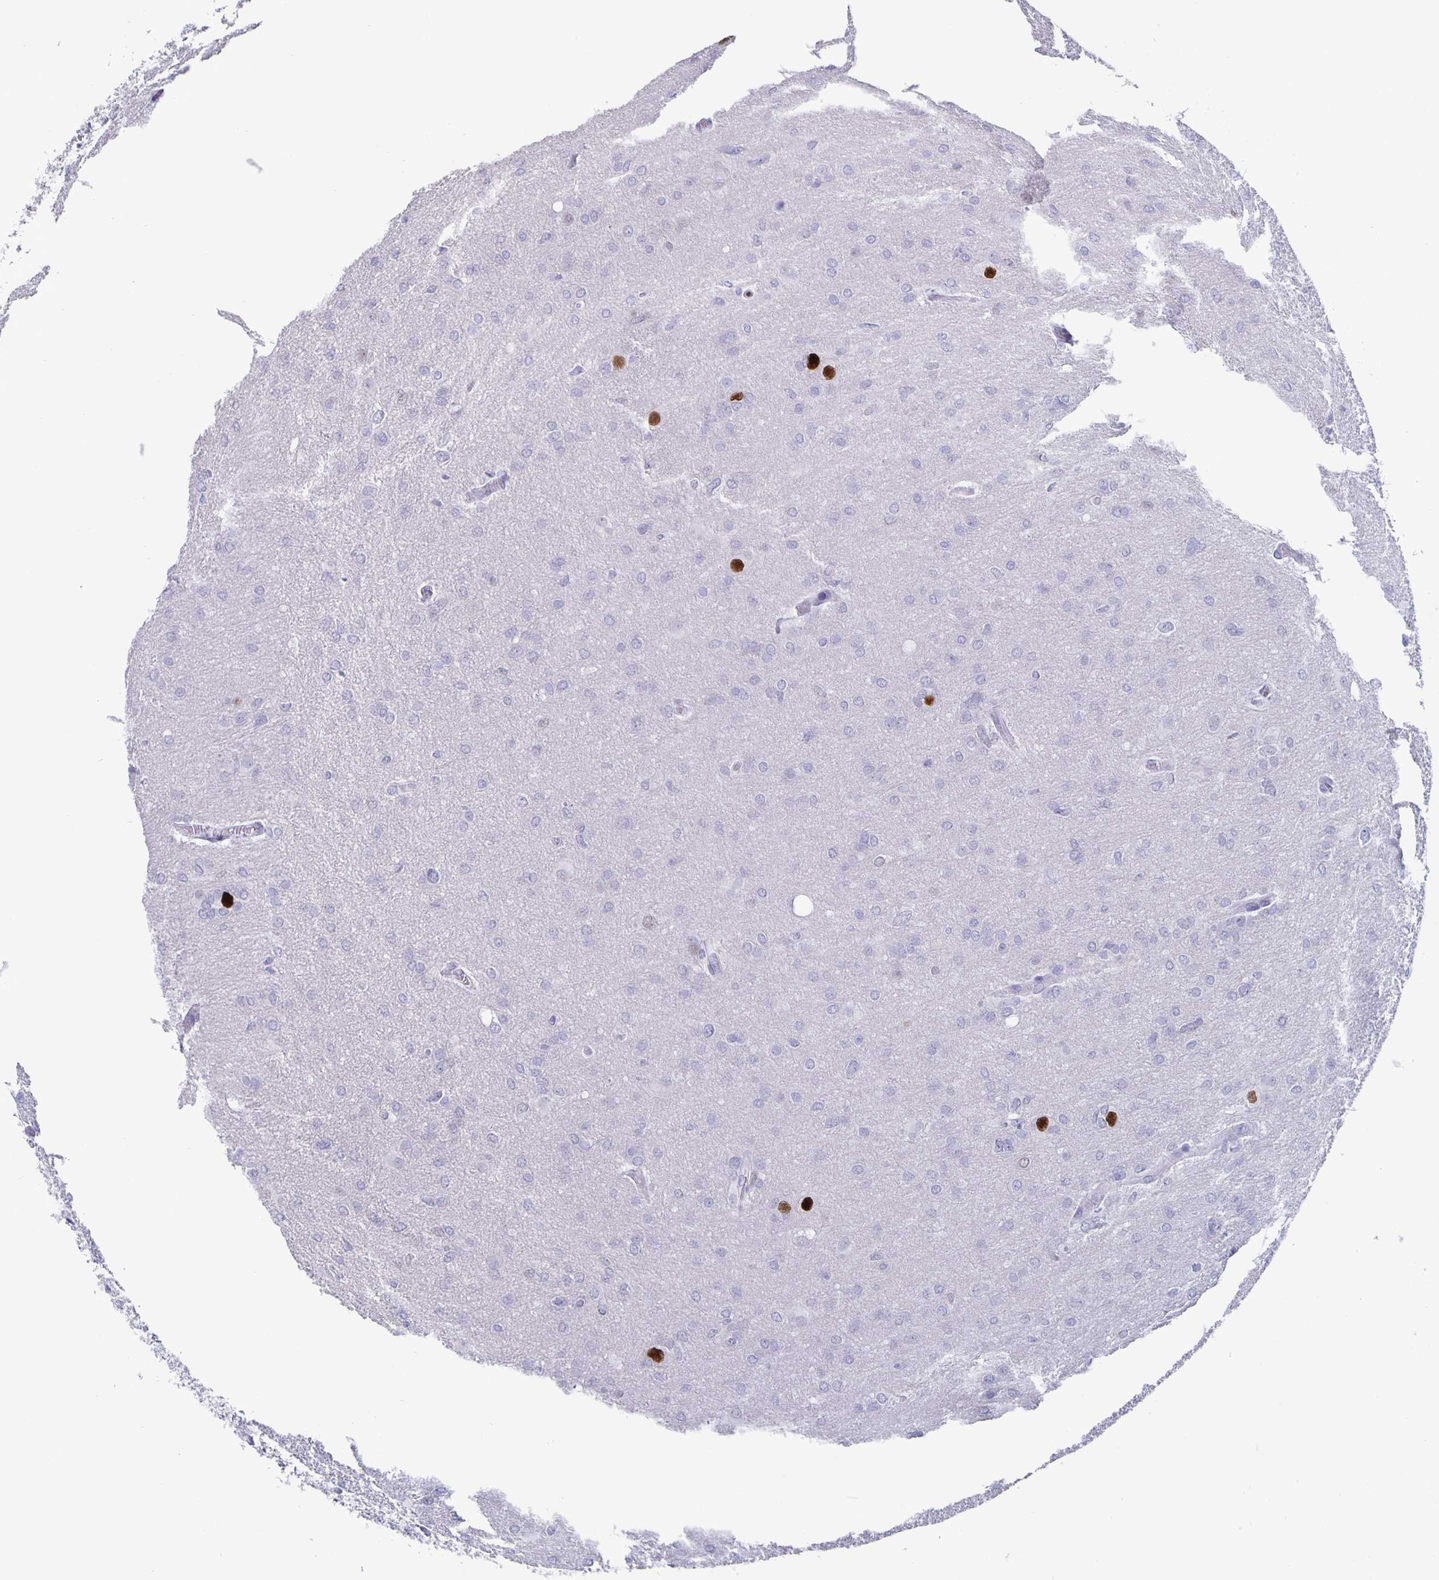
{"staining": {"intensity": "negative", "quantity": "none", "location": "none"}, "tissue": "glioma", "cell_type": "Tumor cells", "image_type": "cancer", "snomed": [{"axis": "morphology", "description": "Glioma, malignant, High grade"}, {"axis": "topography", "description": "Brain"}], "caption": "Photomicrograph shows no protein staining in tumor cells of glioma tissue.", "gene": "SATB2", "patient": {"sex": "male", "age": 53}}